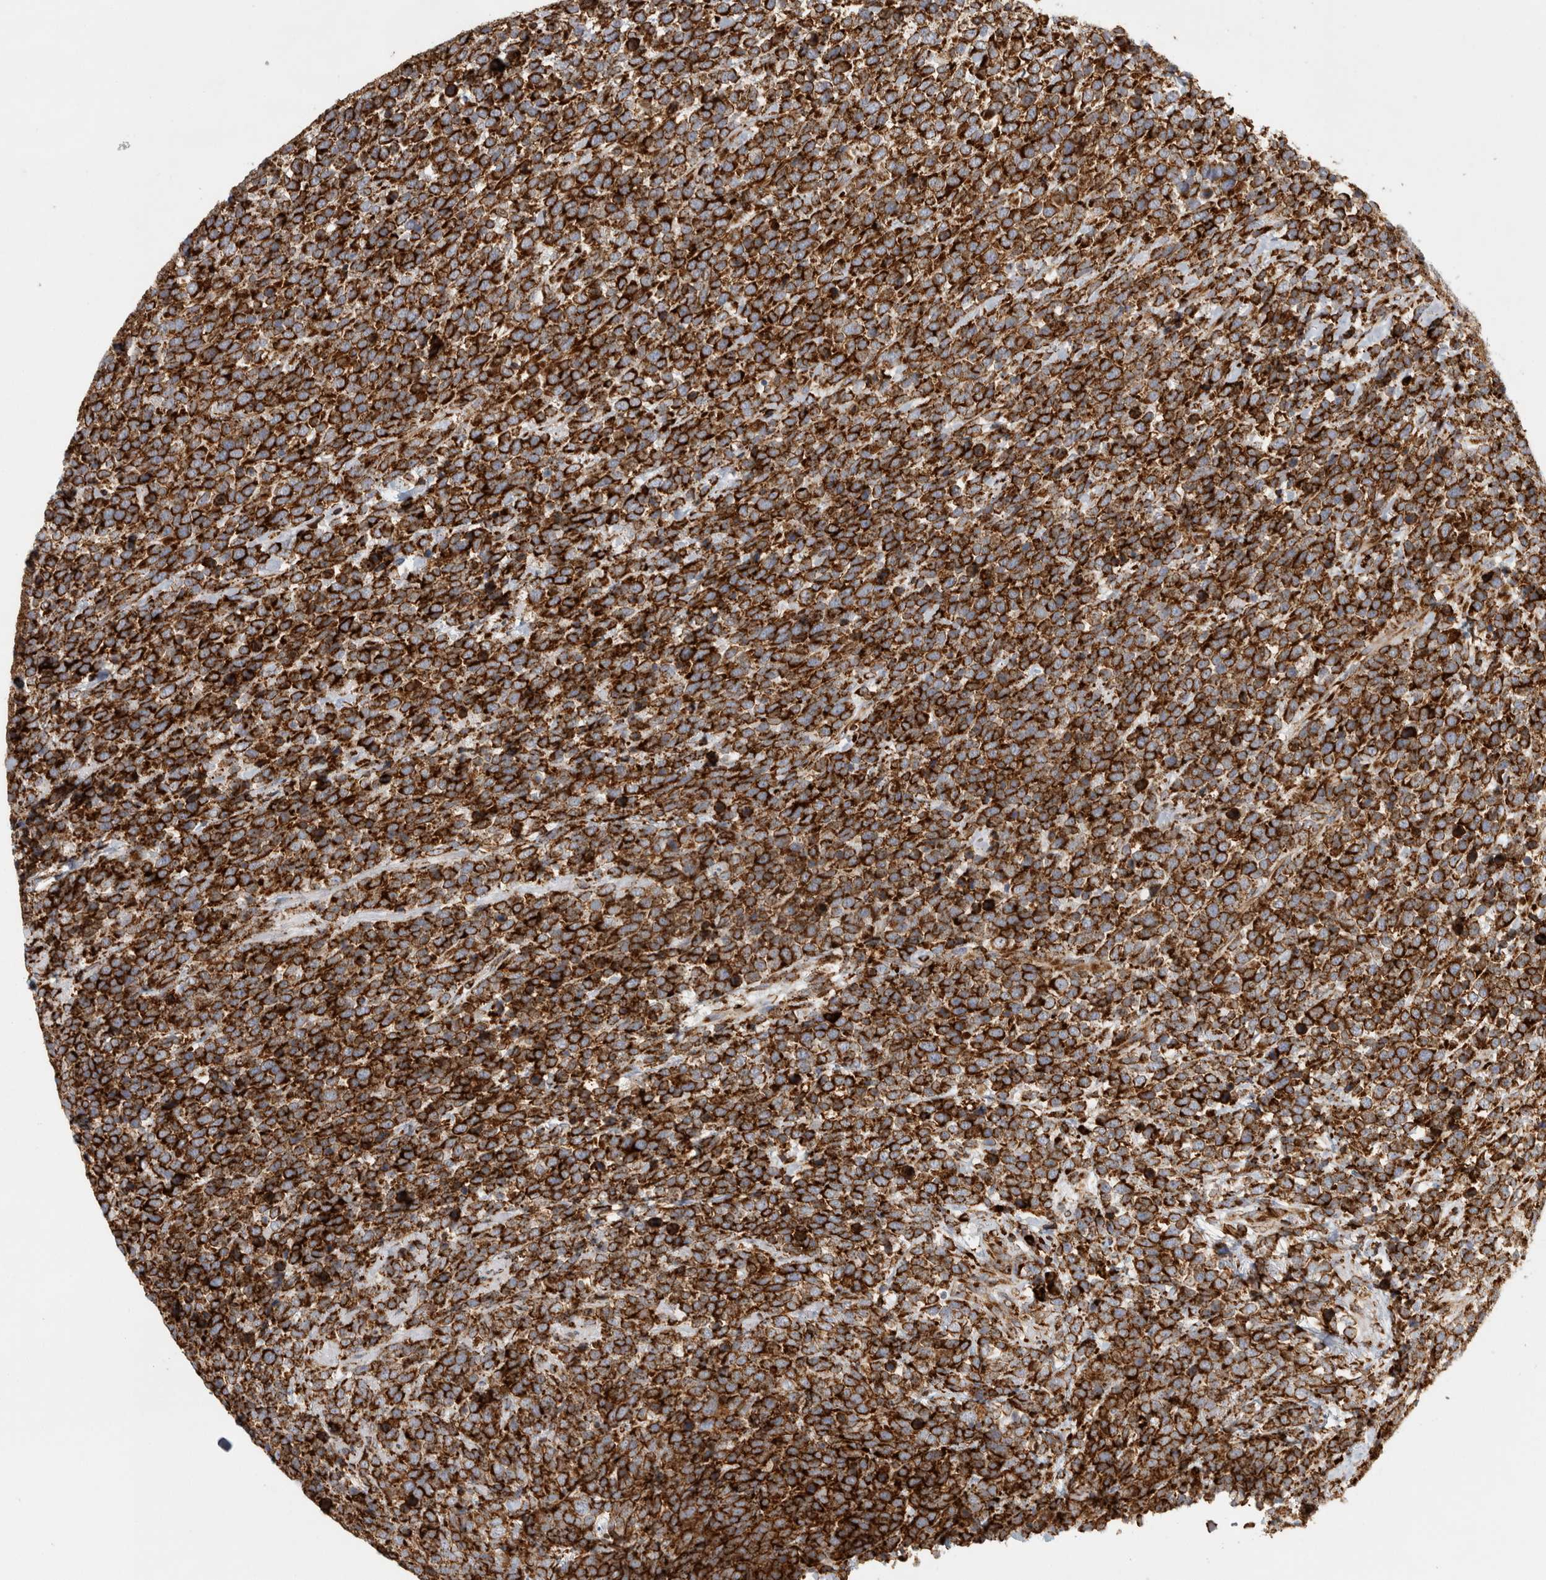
{"staining": {"intensity": "strong", "quantity": ">75%", "location": "cytoplasmic/membranous"}, "tissue": "urothelial cancer", "cell_type": "Tumor cells", "image_type": "cancer", "snomed": [{"axis": "morphology", "description": "Urothelial carcinoma, High grade"}, {"axis": "topography", "description": "Urinary bladder"}], "caption": "The image exhibits a brown stain indicating the presence of a protein in the cytoplasmic/membranous of tumor cells in urothelial cancer.", "gene": "OSTN", "patient": {"sex": "female", "age": 82}}